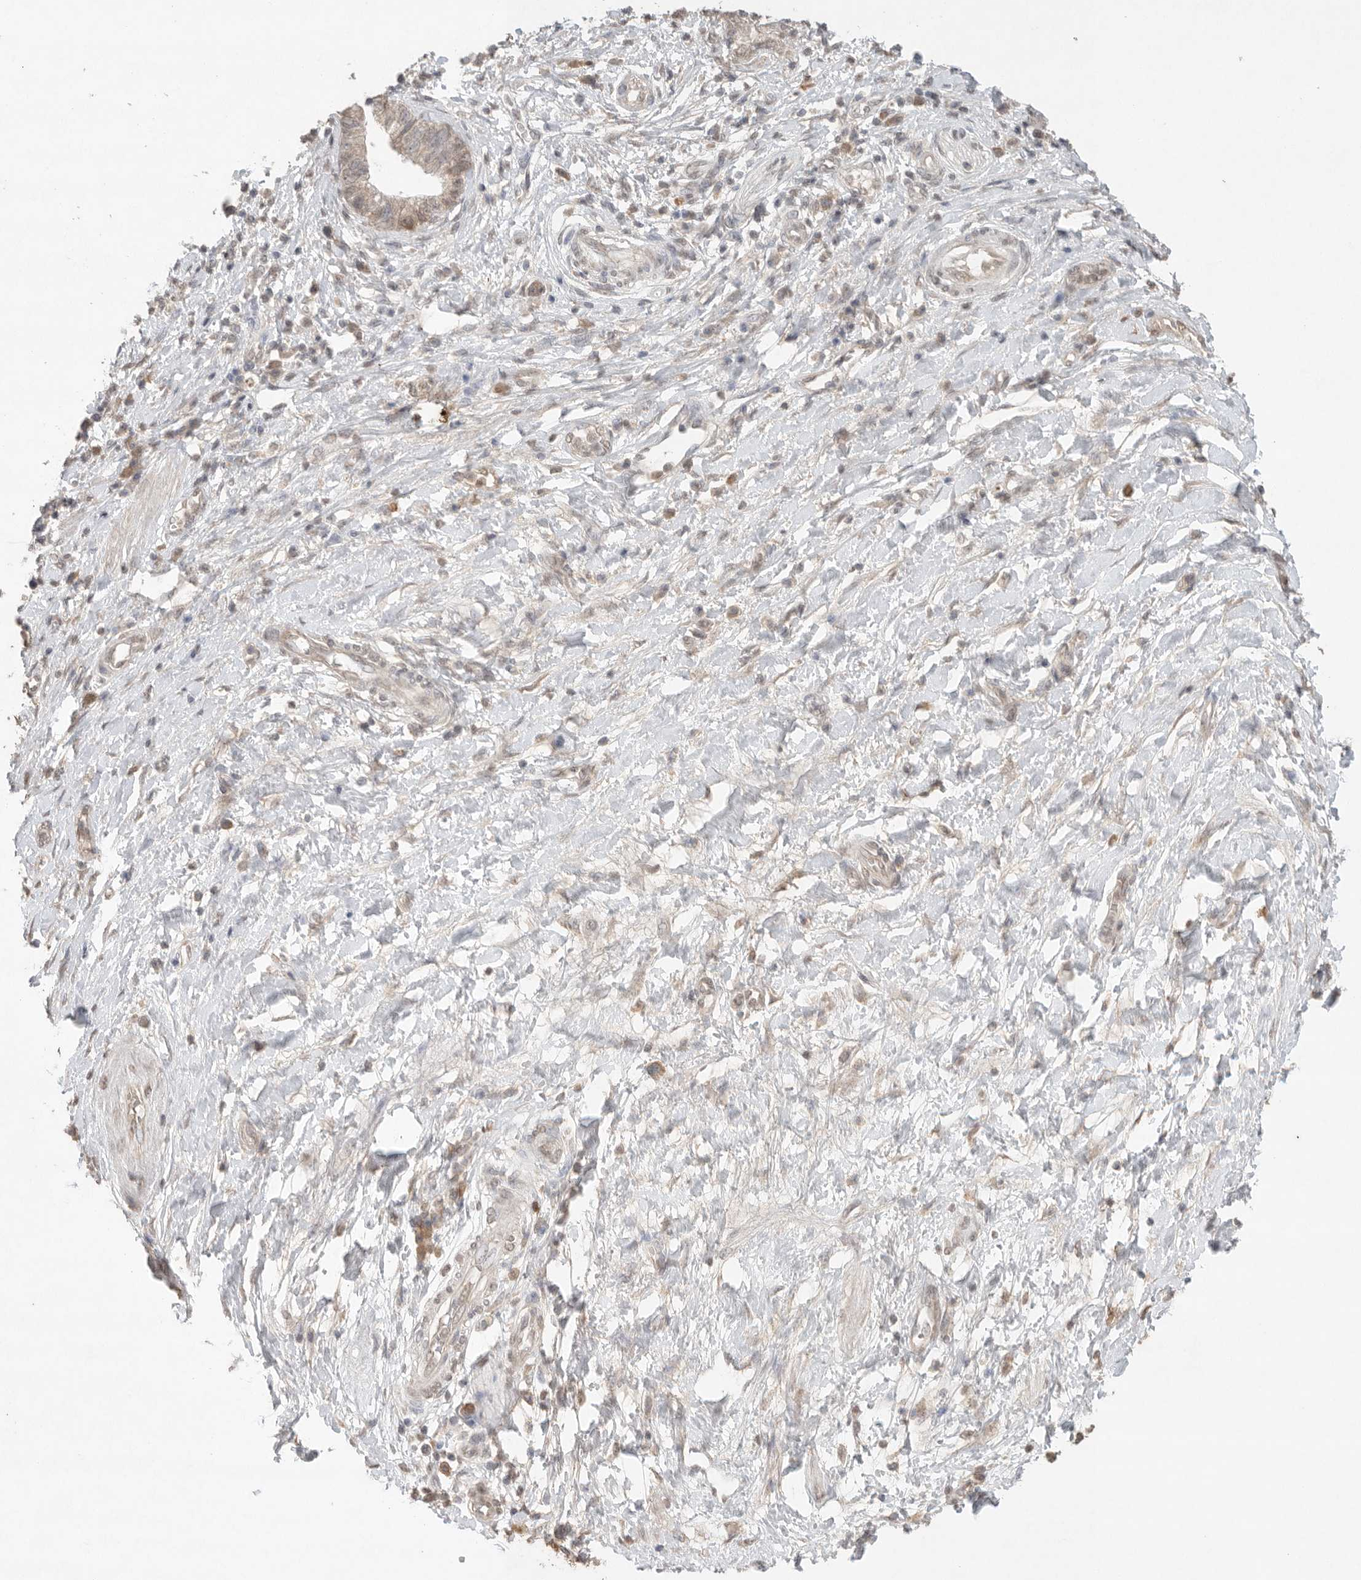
{"staining": {"intensity": "weak", "quantity": "<25%", "location": "cytoplasmic/membranous"}, "tissue": "pancreatic cancer", "cell_type": "Tumor cells", "image_type": "cancer", "snomed": [{"axis": "morphology", "description": "Adenocarcinoma, NOS"}, {"axis": "topography", "description": "Pancreas"}], "caption": "Tumor cells show no significant staining in pancreatic adenocarcinoma. Brightfield microscopy of IHC stained with DAB (3,3'-diaminobenzidine) (brown) and hematoxylin (blue), captured at high magnification.", "gene": "KLK5", "patient": {"sex": "female", "age": 73}}